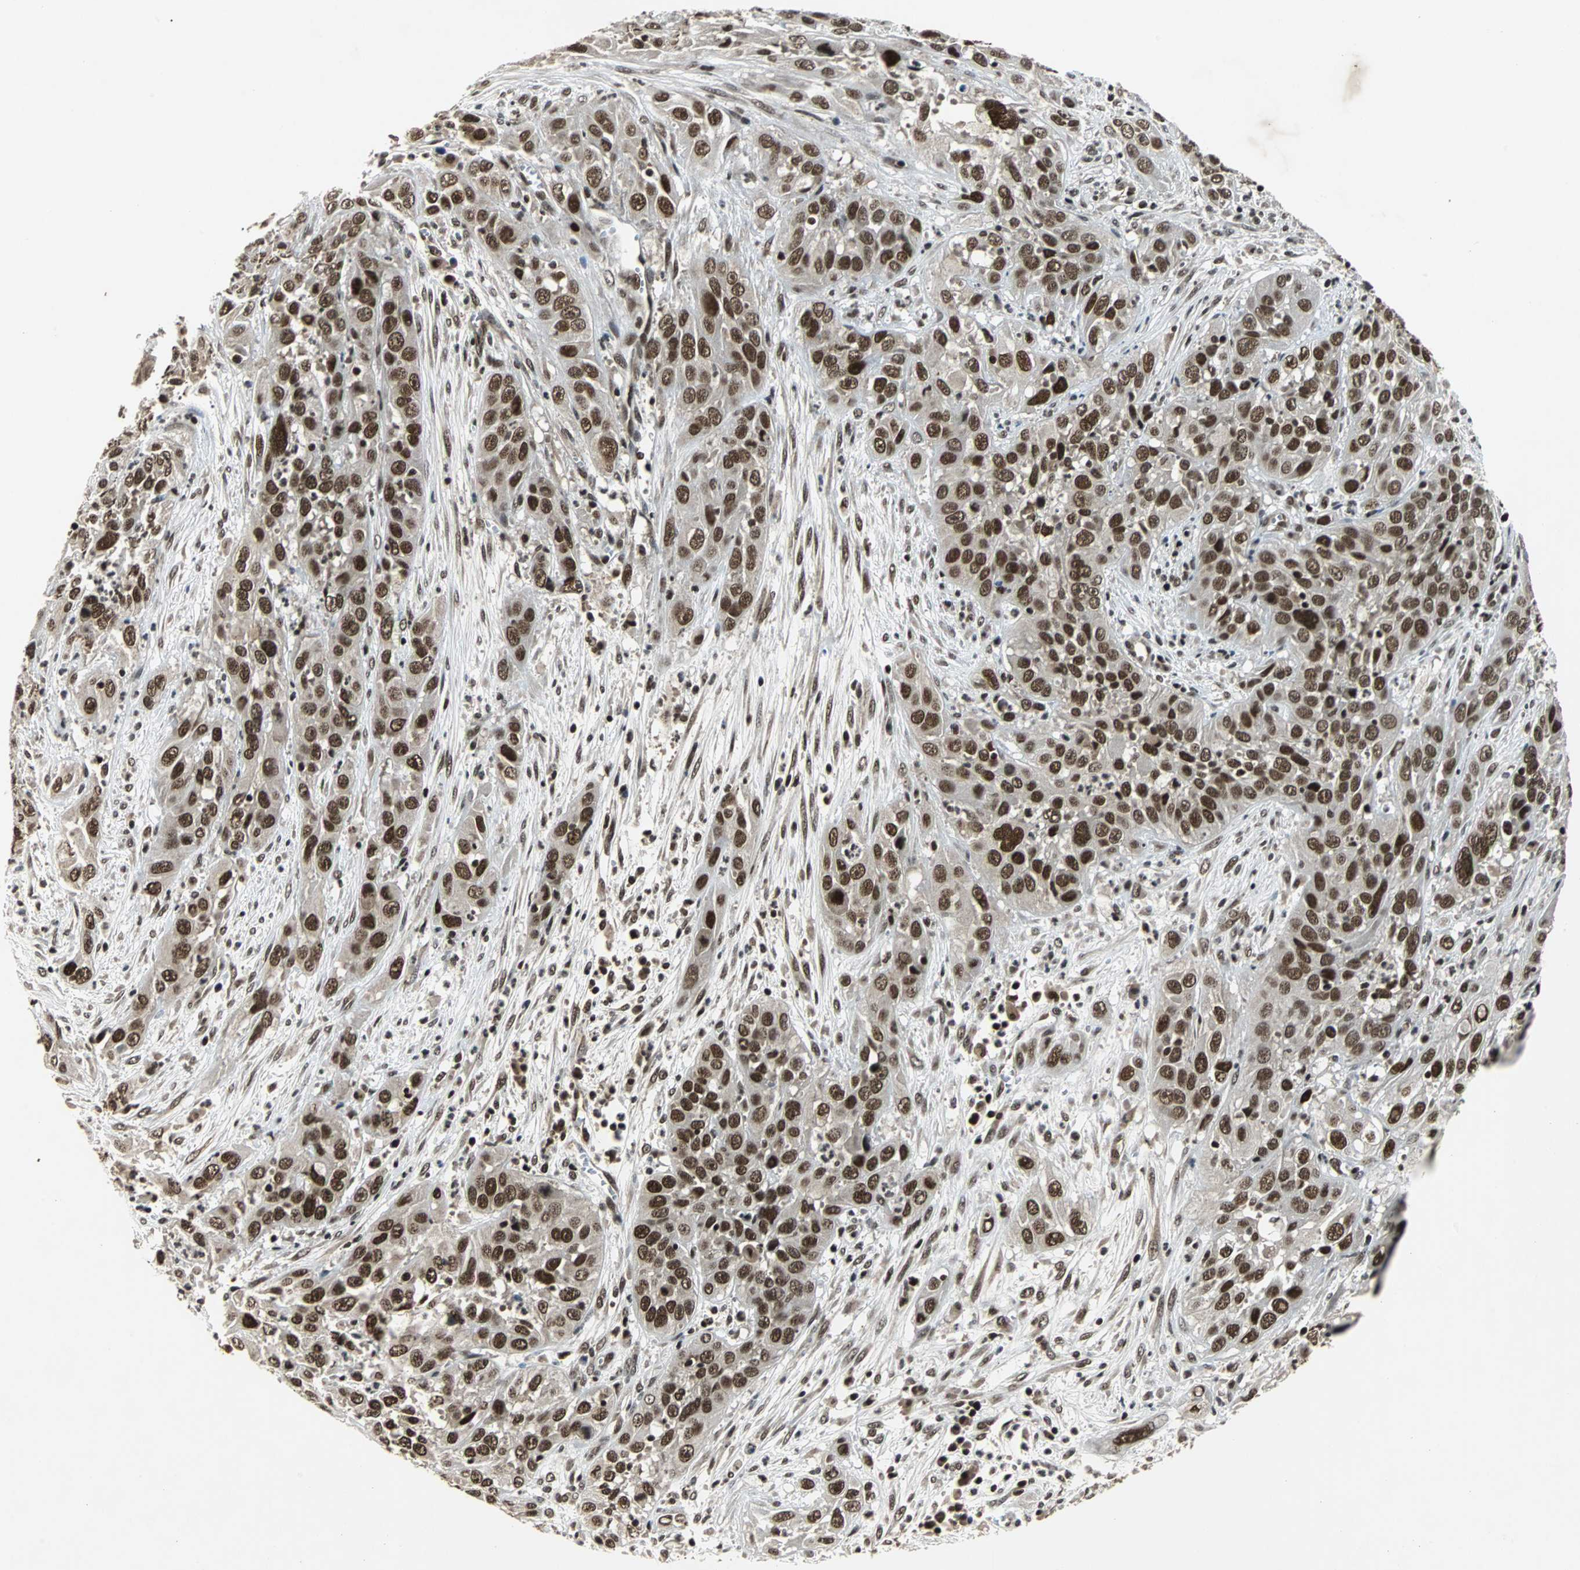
{"staining": {"intensity": "strong", "quantity": ">75%", "location": "nuclear"}, "tissue": "cervical cancer", "cell_type": "Tumor cells", "image_type": "cancer", "snomed": [{"axis": "morphology", "description": "Squamous cell carcinoma, NOS"}, {"axis": "topography", "description": "Cervix"}], "caption": "Cervical cancer (squamous cell carcinoma) stained for a protein demonstrates strong nuclear positivity in tumor cells. (Stains: DAB (3,3'-diaminobenzidine) in brown, nuclei in blue, Microscopy: brightfield microscopy at high magnification).", "gene": "TAF5", "patient": {"sex": "female", "age": 32}}